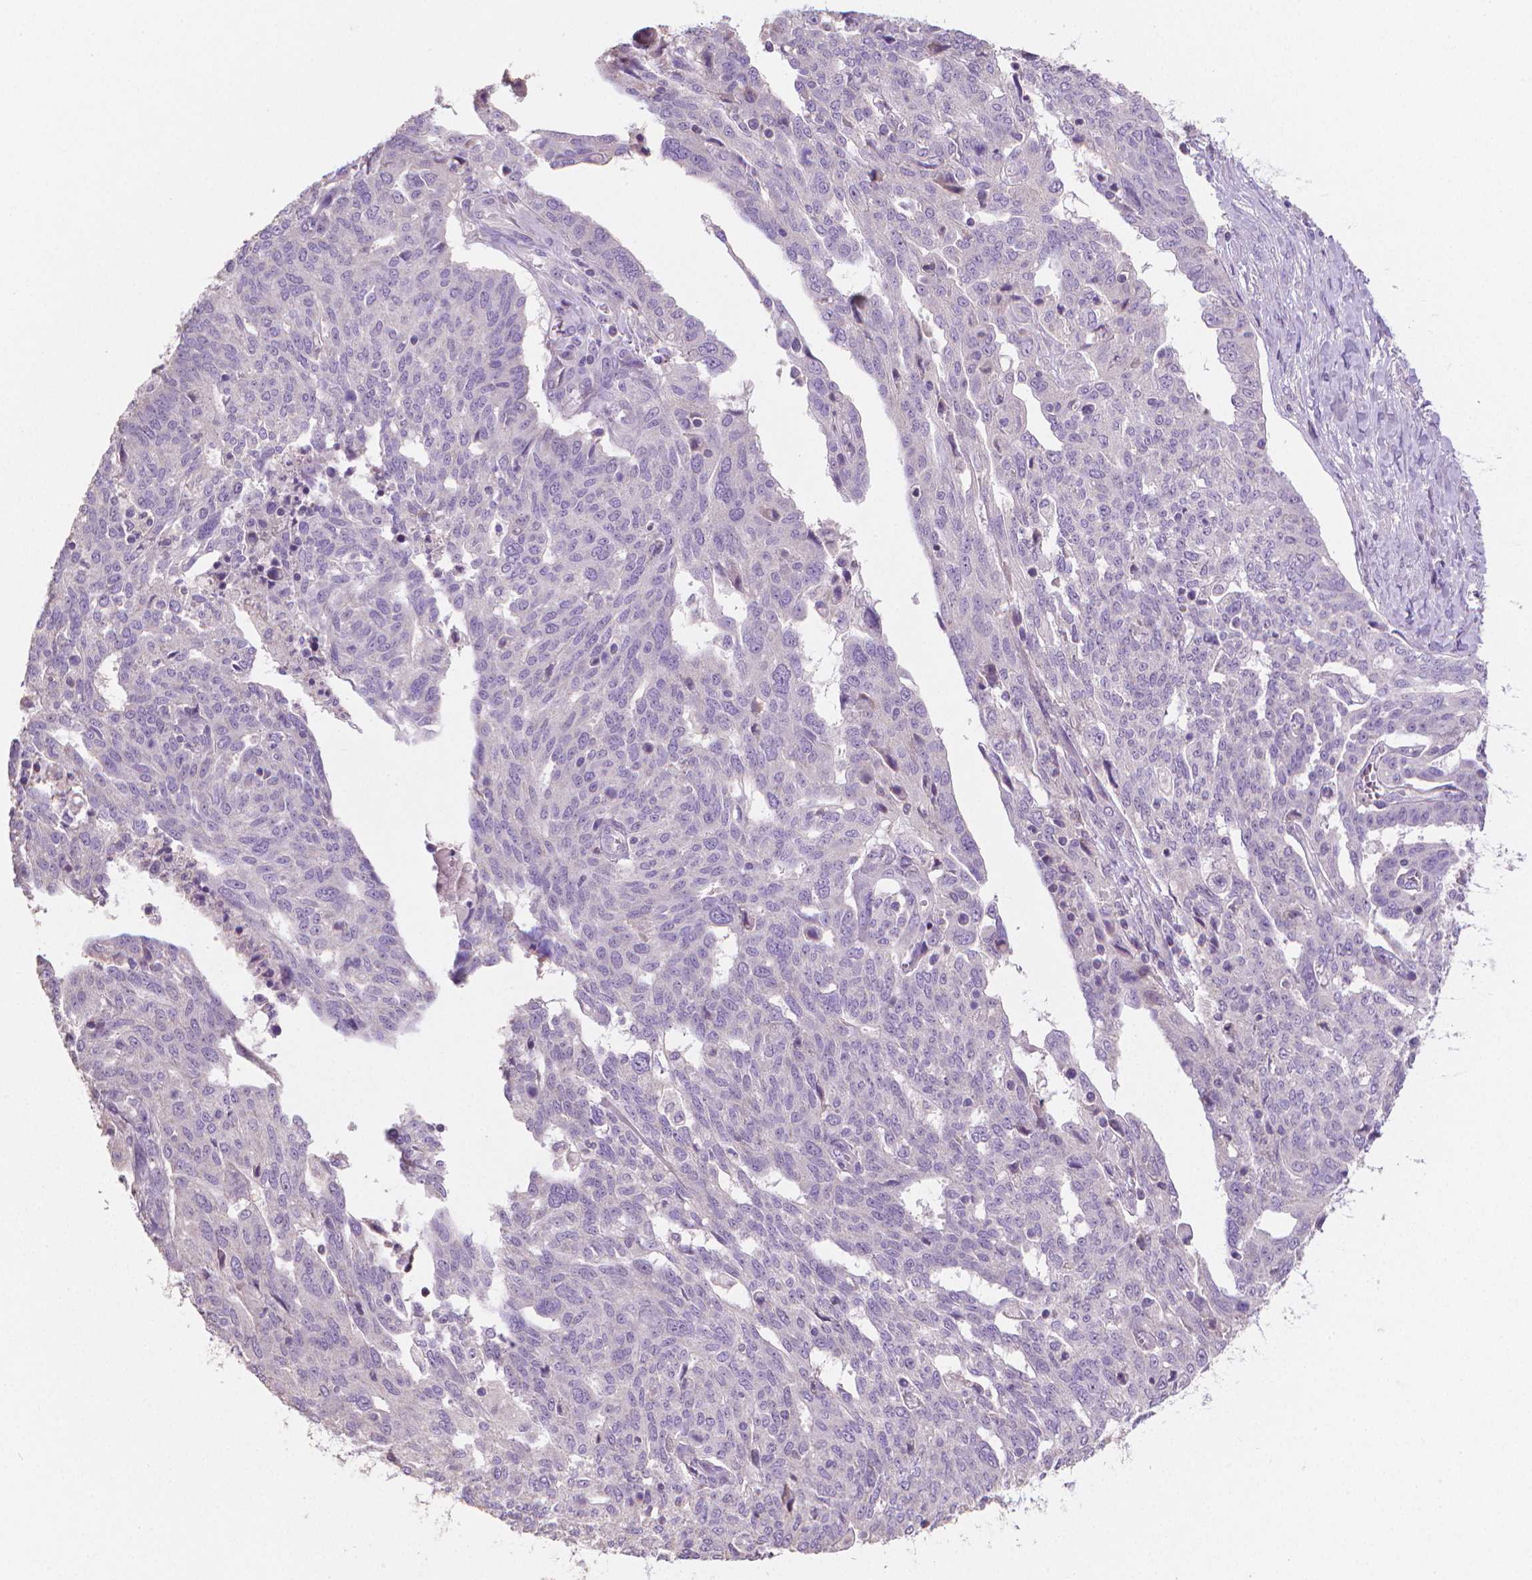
{"staining": {"intensity": "negative", "quantity": "none", "location": "none"}, "tissue": "ovarian cancer", "cell_type": "Tumor cells", "image_type": "cancer", "snomed": [{"axis": "morphology", "description": "Cystadenocarcinoma, serous, NOS"}, {"axis": "topography", "description": "Ovary"}], "caption": "Tumor cells are negative for brown protein staining in ovarian cancer.", "gene": "CATIP", "patient": {"sex": "female", "age": 67}}